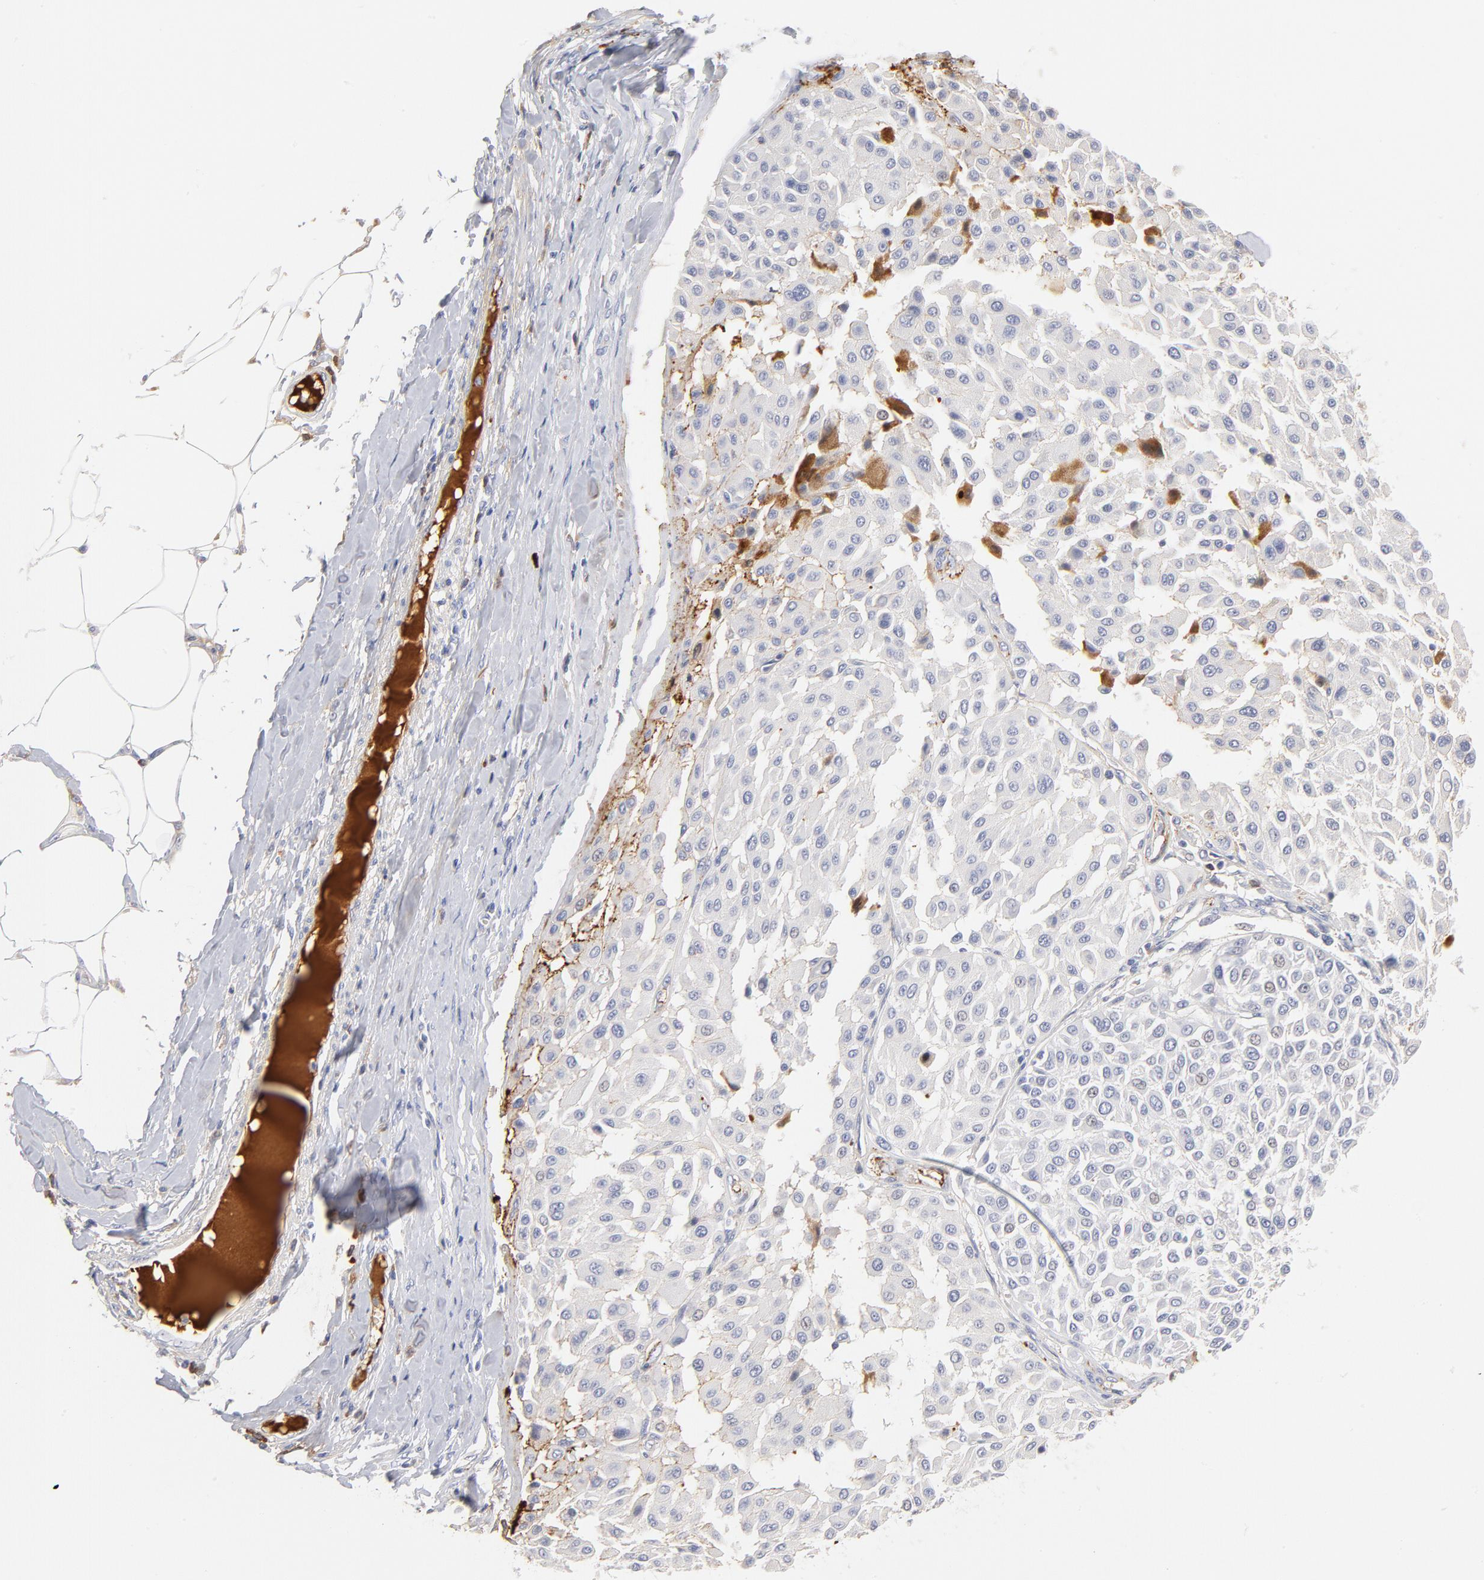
{"staining": {"intensity": "negative", "quantity": "none", "location": "none"}, "tissue": "melanoma", "cell_type": "Tumor cells", "image_type": "cancer", "snomed": [{"axis": "morphology", "description": "Malignant melanoma, Metastatic site"}, {"axis": "topography", "description": "Soft tissue"}], "caption": "Human malignant melanoma (metastatic site) stained for a protein using immunohistochemistry (IHC) exhibits no expression in tumor cells.", "gene": "PLAT", "patient": {"sex": "male", "age": 41}}